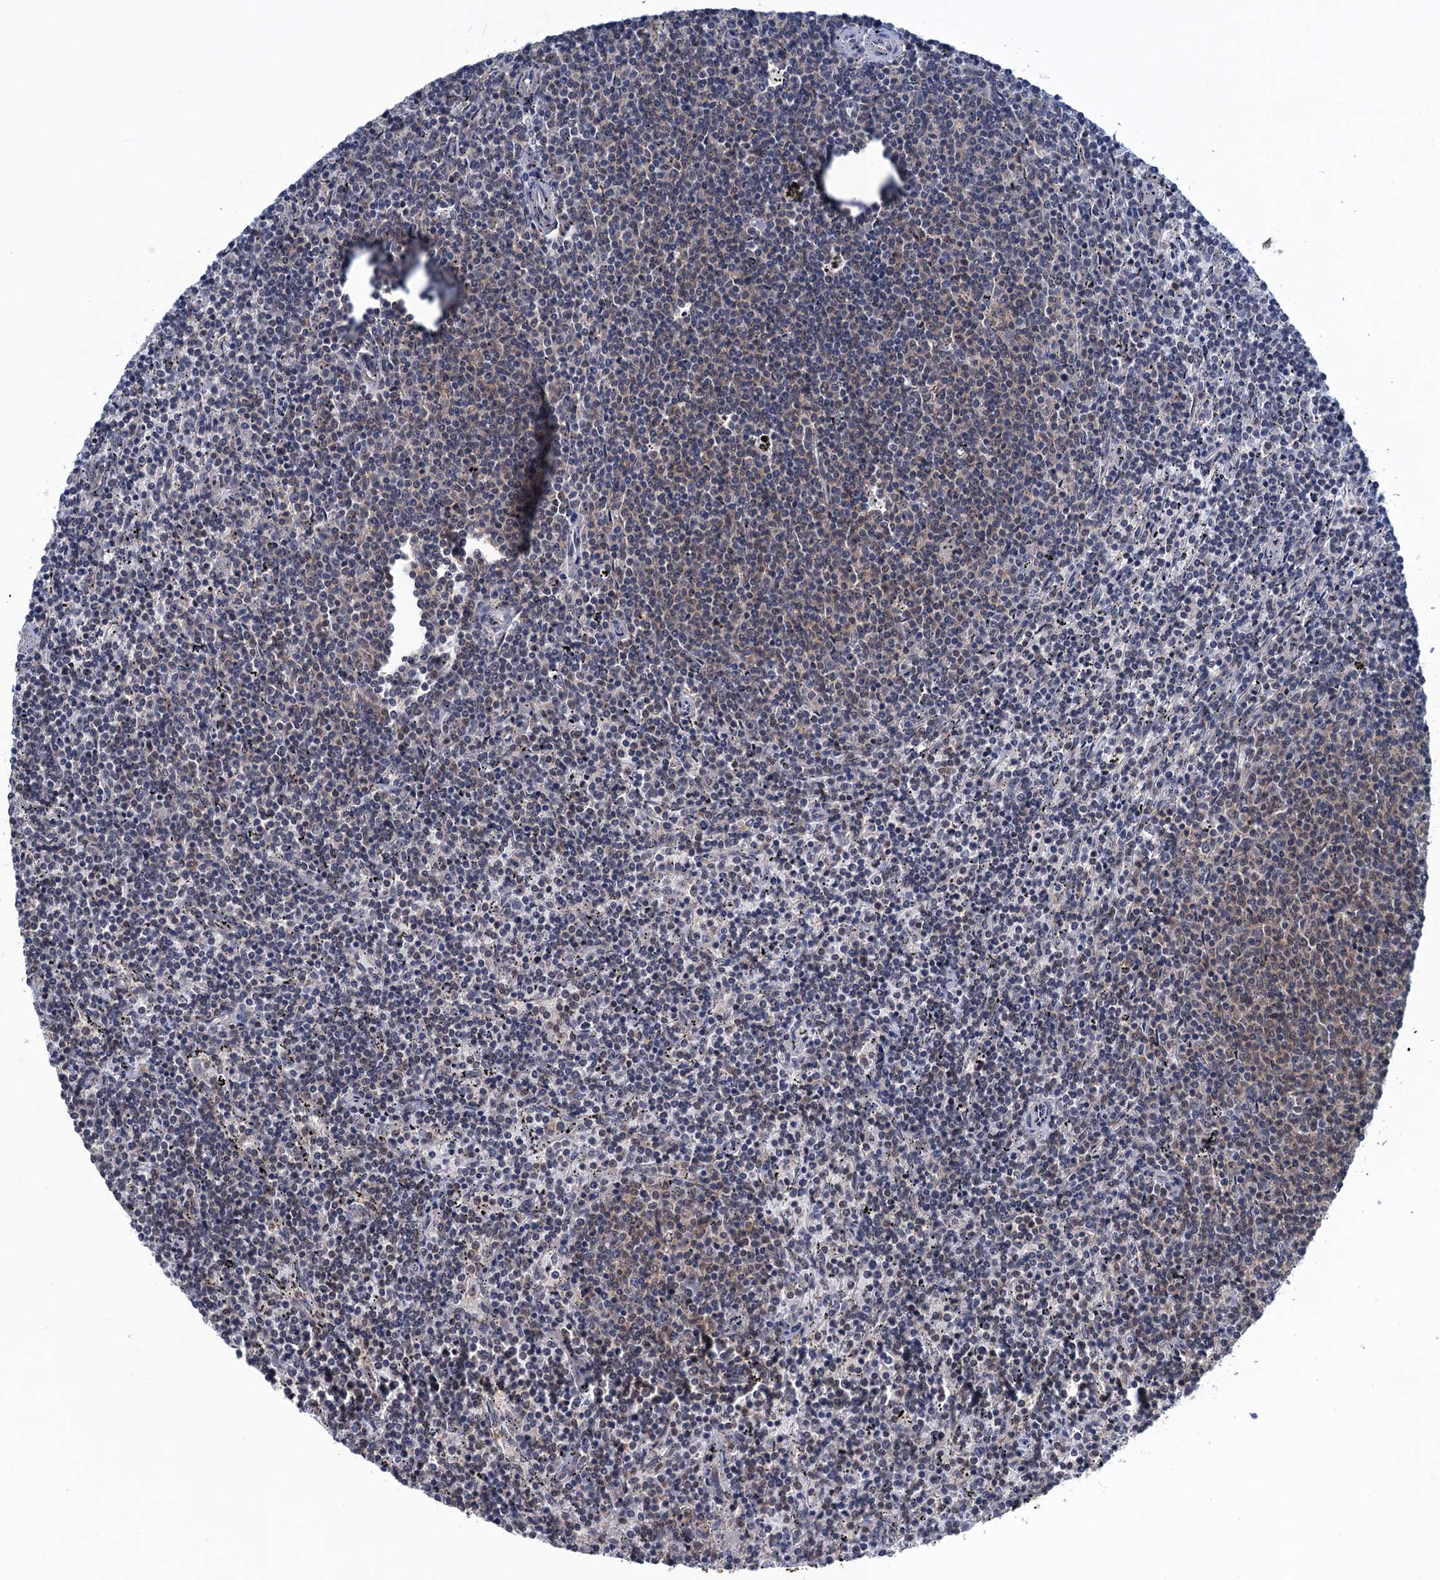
{"staining": {"intensity": "weak", "quantity": "<25%", "location": "nuclear"}, "tissue": "lymphoma", "cell_type": "Tumor cells", "image_type": "cancer", "snomed": [{"axis": "morphology", "description": "Malignant lymphoma, non-Hodgkin's type, Low grade"}, {"axis": "topography", "description": "Spleen"}], "caption": "DAB immunohistochemical staining of low-grade malignant lymphoma, non-Hodgkin's type demonstrates no significant expression in tumor cells. The staining is performed using DAB (3,3'-diaminobenzidine) brown chromogen with nuclei counter-stained in using hematoxylin.", "gene": "SAE1", "patient": {"sex": "female", "age": 50}}